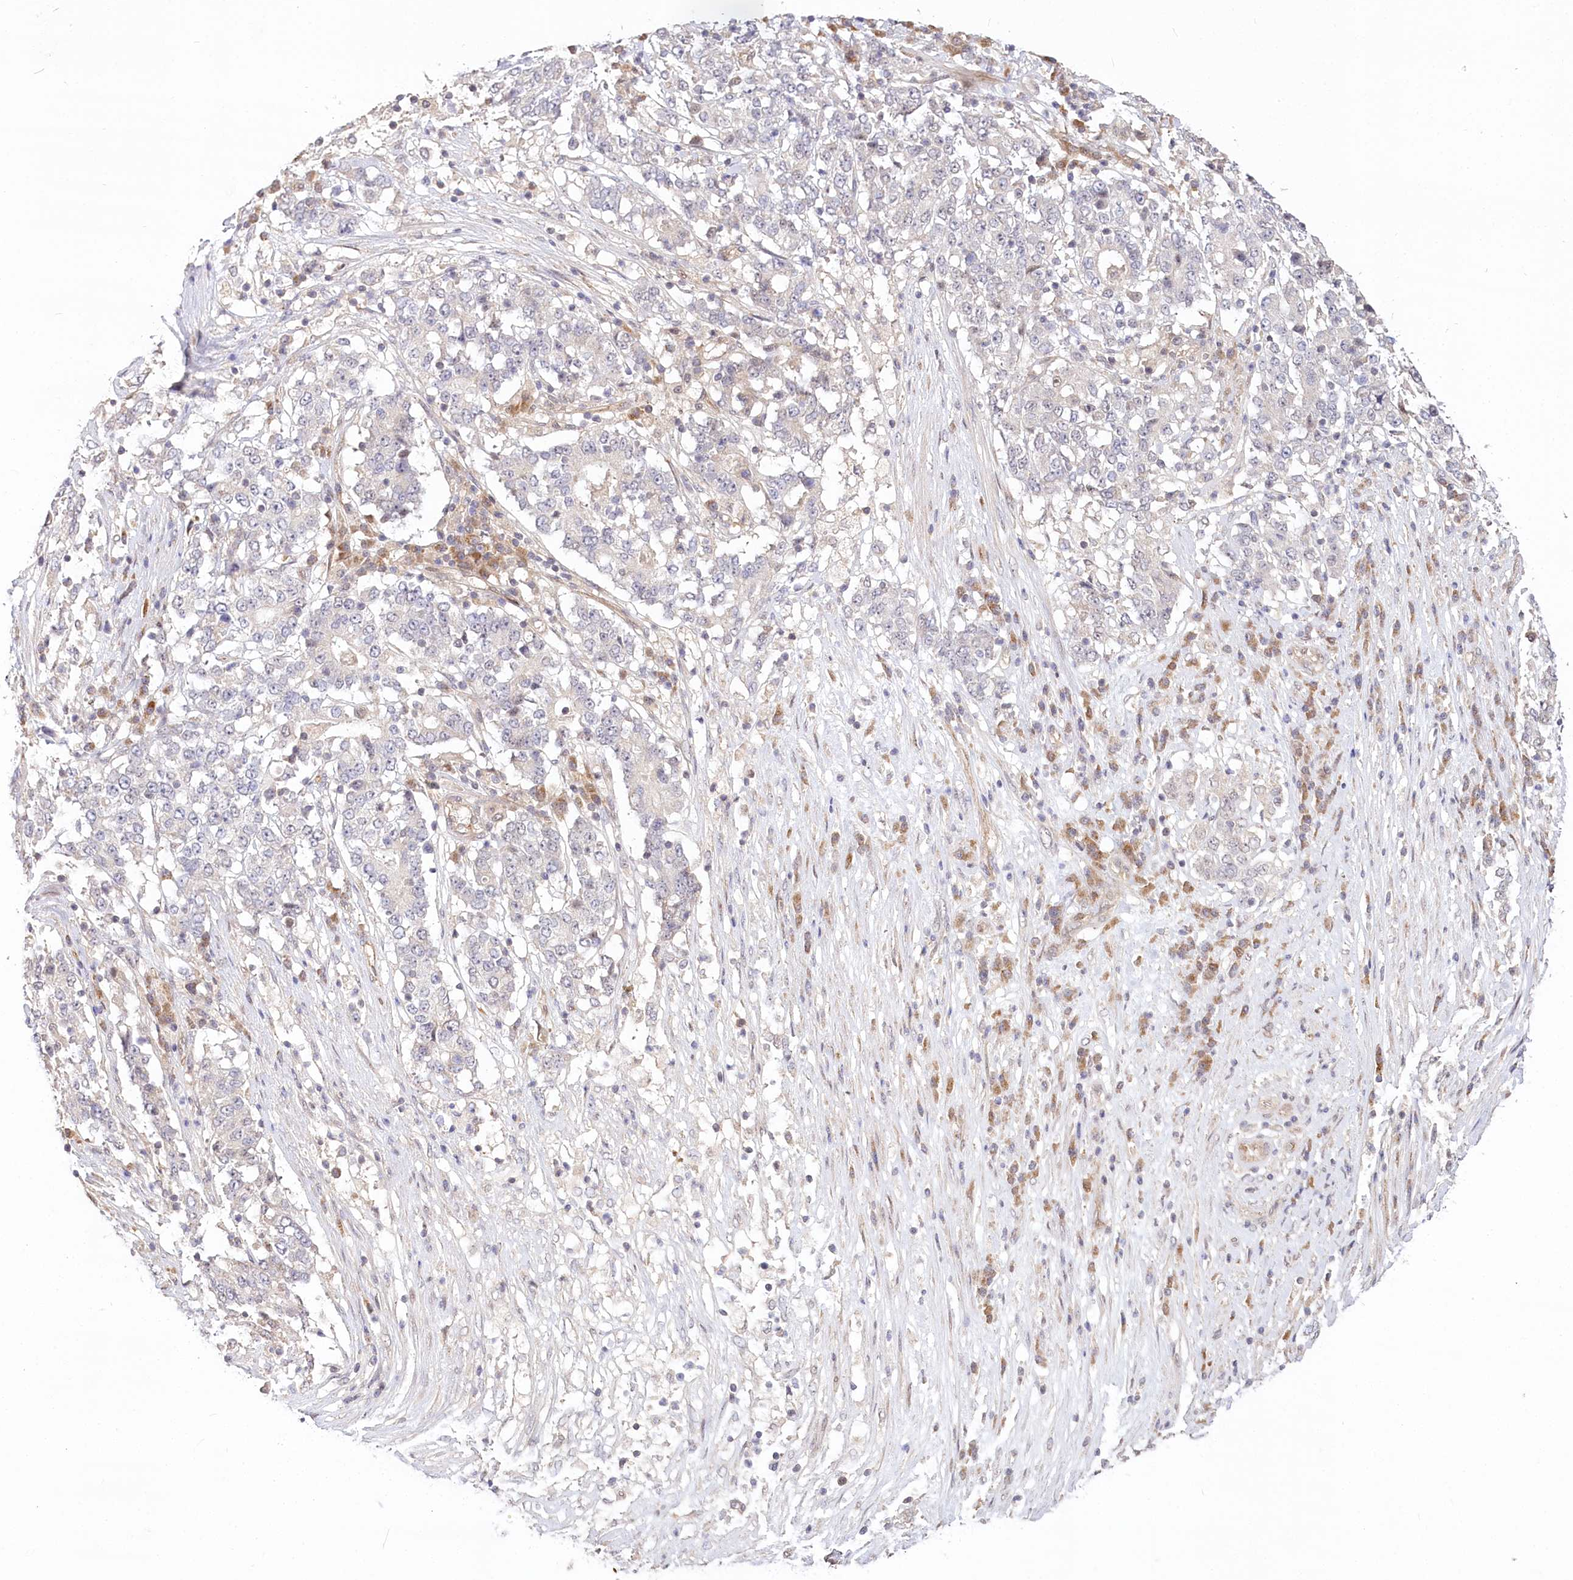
{"staining": {"intensity": "negative", "quantity": "none", "location": "none"}, "tissue": "stomach cancer", "cell_type": "Tumor cells", "image_type": "cancer", "snomed": [{"axis": "morphology", "description": "Adenocarcinoma, NOS"}, {"axis": "topography", "description": "Stomach"}], "caption": "There is no significant expression in tumor cells of stomach adenocarcinoma.", "gene": "CEP70", "patient": {"sex": "male", "age": 59}}